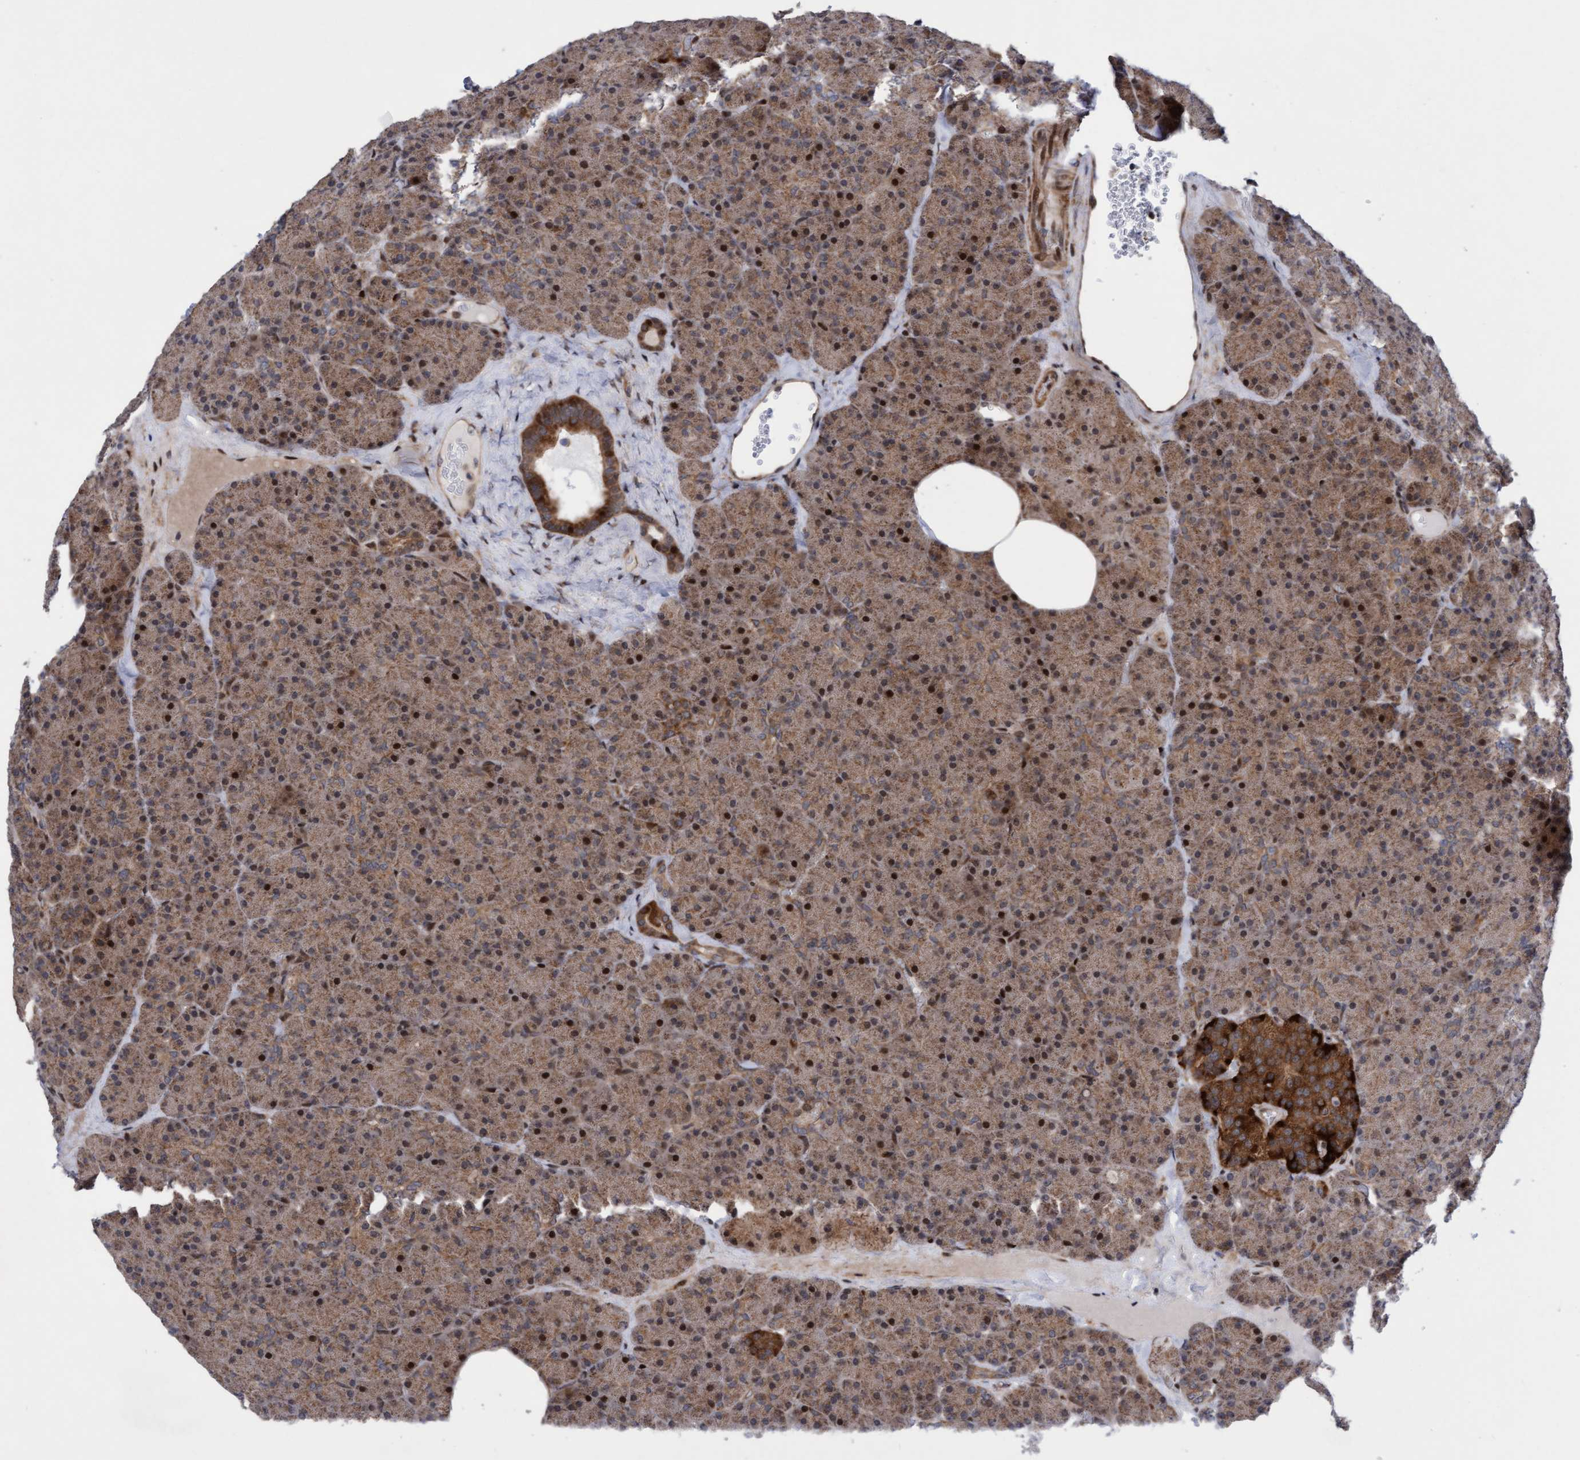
{"staining": {"intensity": "moderate", "quantity": ">75%", "location": "cytoplasmic/membranous,nuclear"}, "tissue": "pancreas", "cell_type": "Exocrine glandular cells", "image_type": "normal", "snomed": [{"axis": "morphology", "description": "Normal tissue, NOS"}, {"axis": "morphology", "description": "Carcinoid, malignant, NOS"}, {"axis": "topography", "description": "Pancreas"}], "caption": "Pancreas stained with a brown dye reveals moderate cytoplasmic/membranous,nuclear positive staining in approximately >75% of exocrine glandular cells.", "gene": "ITFG1", "patient": {"sex": "female", "age": 35}}